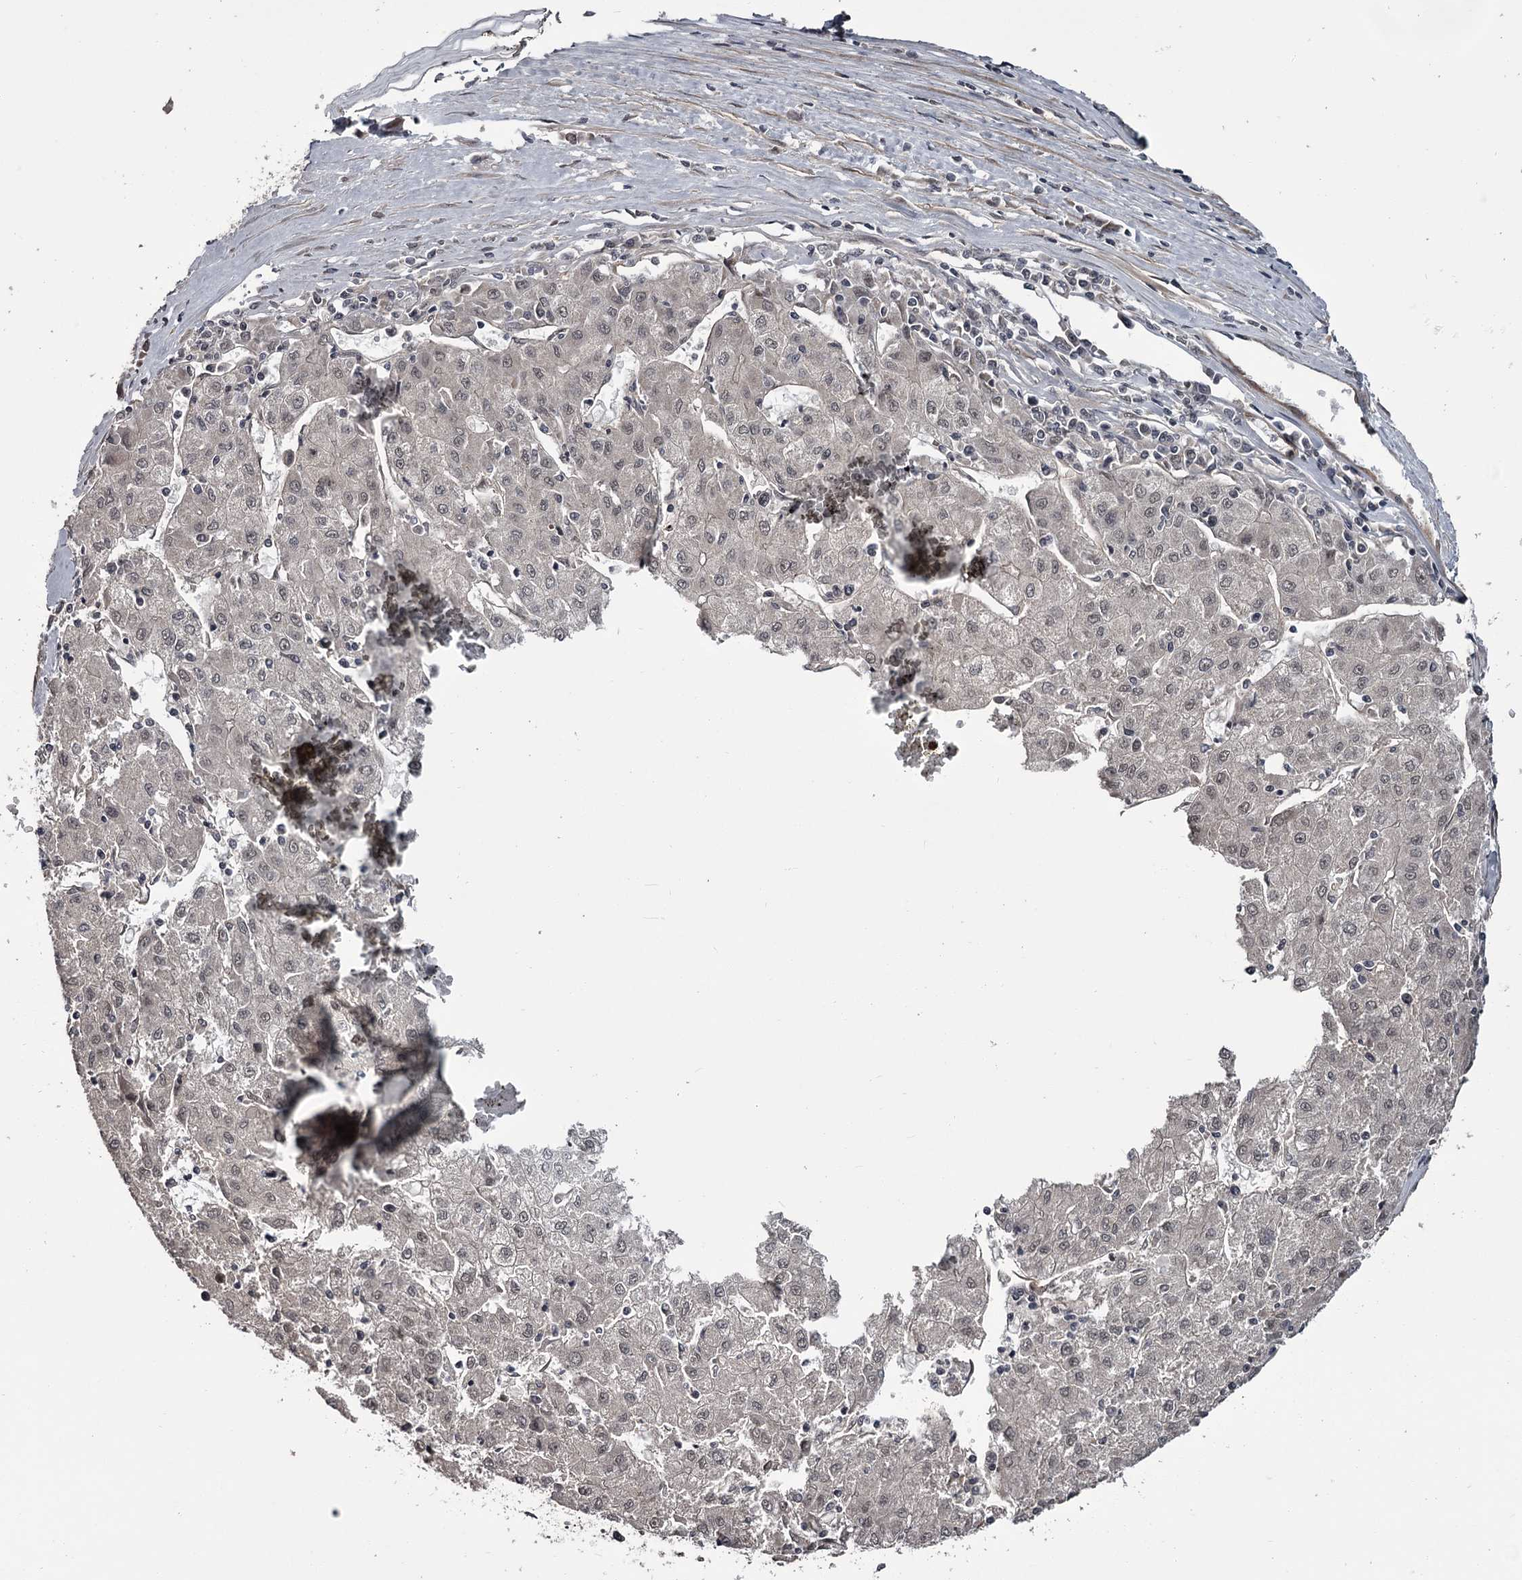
{"staining": {"intensity": "weak", "quantity": "25%-75%", "location": "nuclear"}, "tissue": "liver cancer", "cell_type": "Tumor cells", "image_type": "cancer", "snomed": [{"axis": "morphology", "description": "Carcinoma, Hepatocellular, NOS"}, {"axis": "topography", "description": "Liver"}], "caption": "DAB immunohistochemical staining of human liver hepatocellular carcinoma exhibits weak nuclear protein expression in approximately 25%-75% of tumor cells.", "gene": "CDC42EP2", "patient": {"sex": "male", "age": 72}}